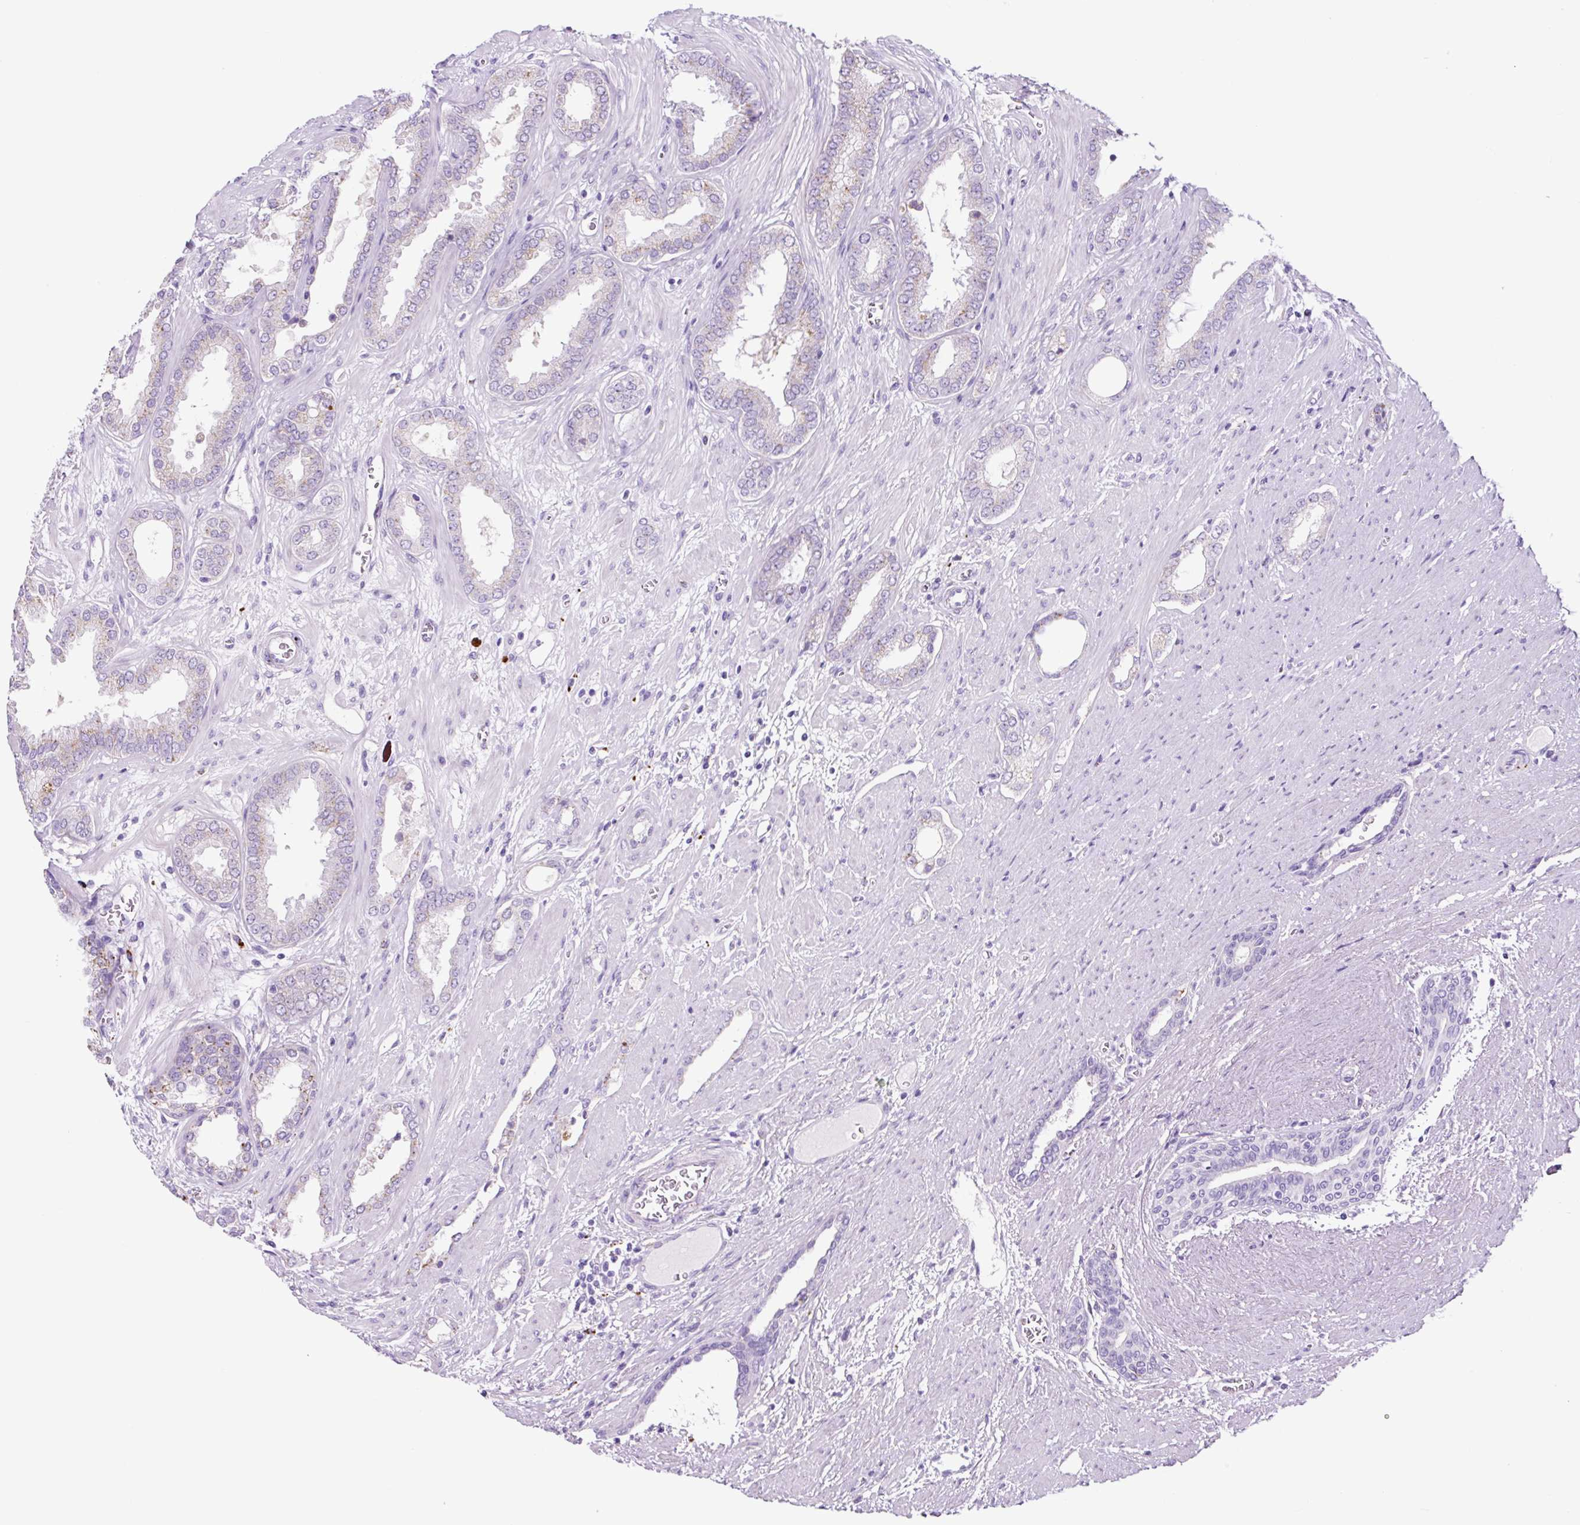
{"staining": {"intensity": "moderate", "quantity": "<25%", "location": "cytoplasmic/membranous"}, "tissue": "prostate cancer", "cell_type": "Tumor cells", "image_type": "cancer", "snomed": [{"axis": "morphology", "description": "Adenocarcinoma, High grade"}, {"axis": "topography", "description": "Prostate"}], "caption": "Tumor cells reveal moderate cytoplasmic/membranous staining in approximately <25% of cells in prostate cancer. Immunohistochemistry (ihc) stains the protein of interest in brown and the nuclei are stained blue.", "gene": "LCN10", "patient": {"sex": "male", "age": 58}}